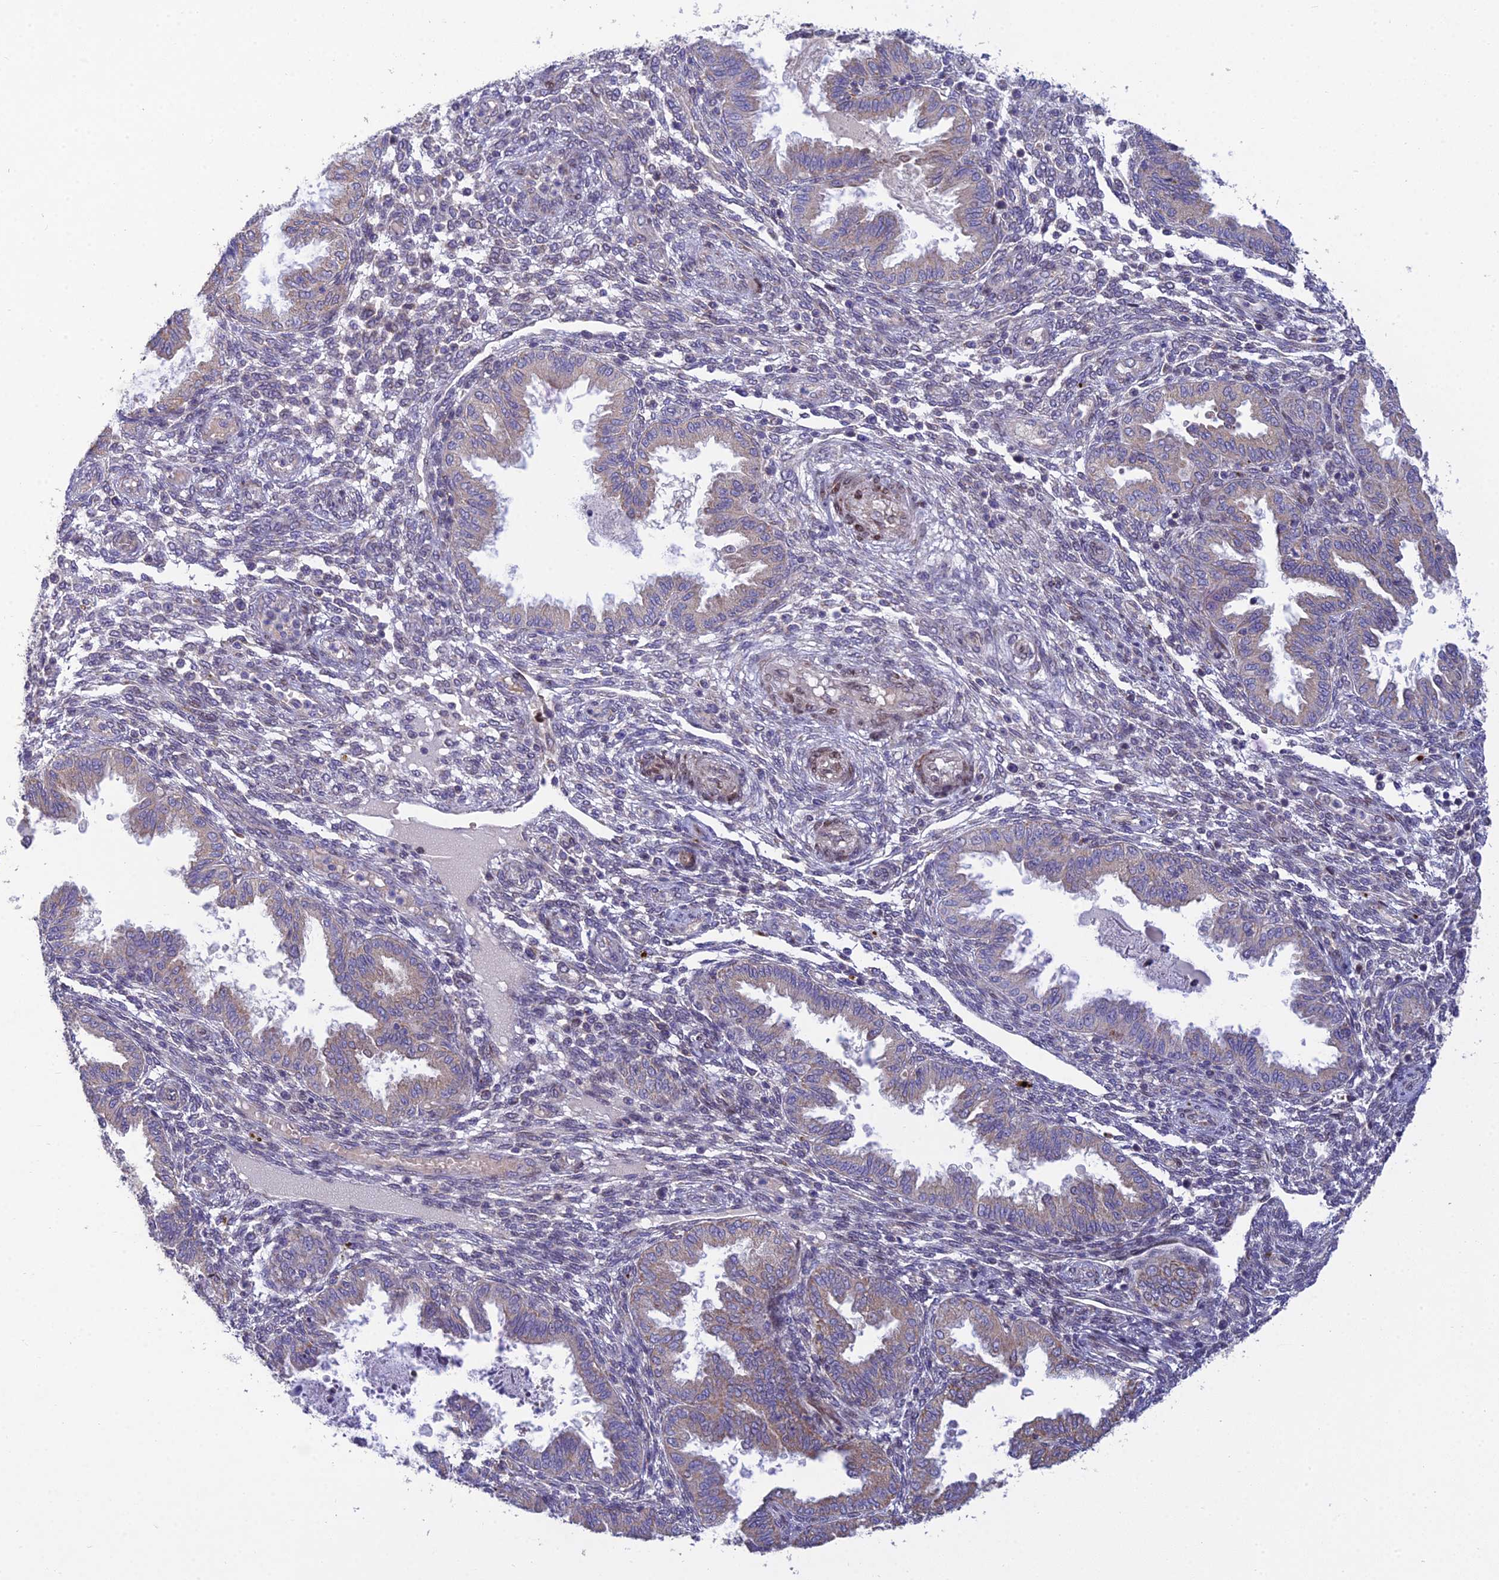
{"staining": {"intensity": "negative", "quantity": "none", "location": "none"}, "tissue": "endometrium", "cell_type": "Cells in endometrial stroma", "image_type": "normal", "snomed": [{"axis": "morphology", "description": "Normal tissue, NOS"}, {"axis": "topography", "description": "Endometrium"}], "caption": "IHC micrograph of unremarkable human endometrium stained for a protein (brown), which exhibits no expression in cells in endometrial stroma.", "gene": "MGAT2", "patient": {"sex": "female", "age": 33}}